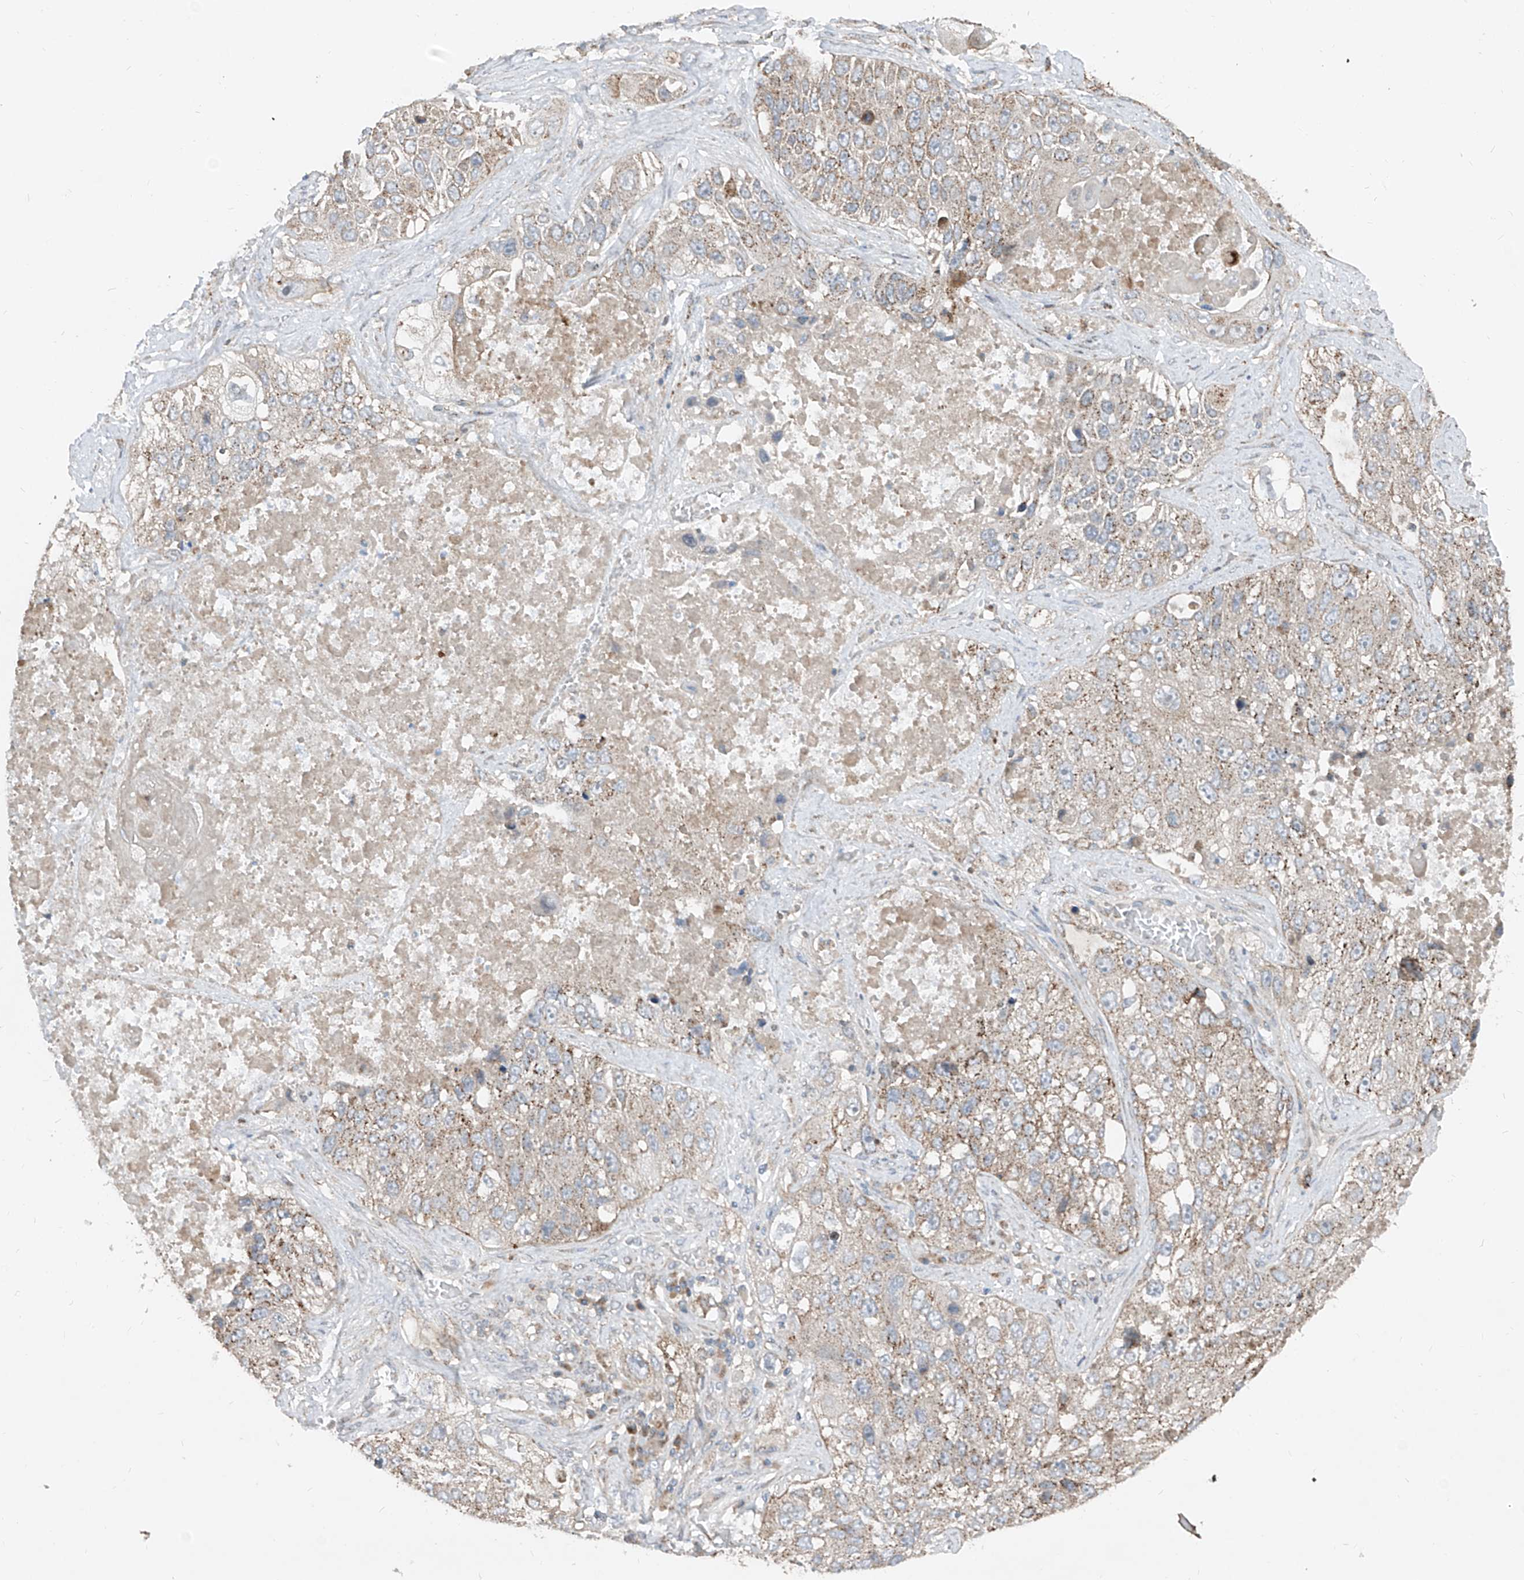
{"staining": {"intensity": "moderate", "quantity": "<25%", "location": "cytoplasmic/membranous"}, "tissue": "lung cancer", "cell_type": "Tumor cells", "image_type": "cancer", "snomed": [{"axis": "morphology", "description": "Squamous cell carcinoma, NOS"}, {"axis": "topography", "description": "Lung"}], "caption": "This is an image of immunohistochemistry staining of lung cancer, which shows moderate positivity in the cytoplasmic/membranous of tumor cells.", "gene": "ABCD3", "patient": {"sex": "male", "age": 61}}